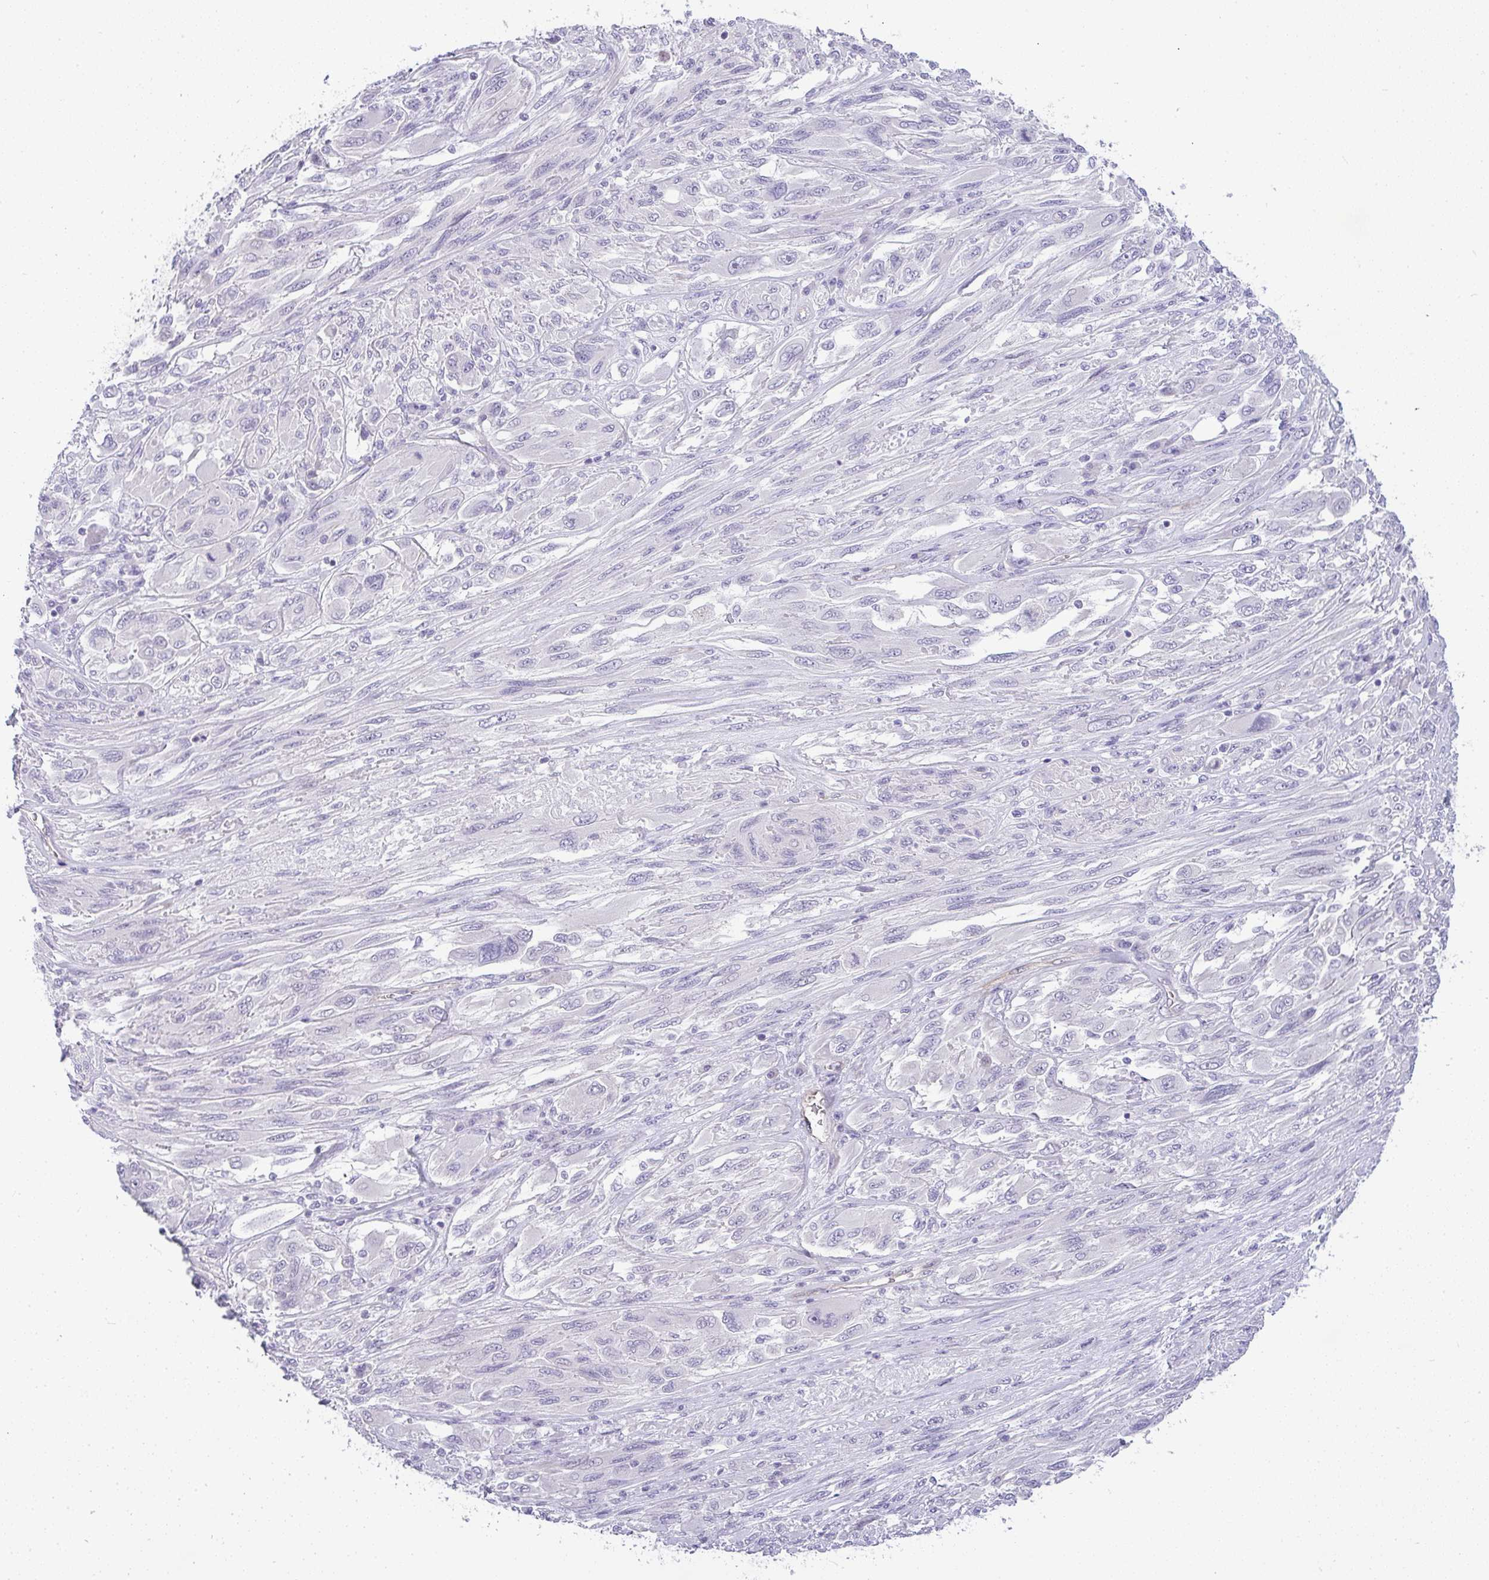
{"staining": {"intensity": "negative", "quantity": "none", "location": "none"}, "tissue": "melanoma", "cell_type": "Tumor cells", "image_type": "cancer", "snomed": [{"axis": "morphology", "description": "Malignant melanoma, NOS"}, {"axis": "topography", "description": "Skin"}], "caption": "DAB immunohistochemical staining of malignant melanoma reveals no significant staining in tumor cells.", "gene": "LIPE", "patient": {"sex": "female", "age": 91}}